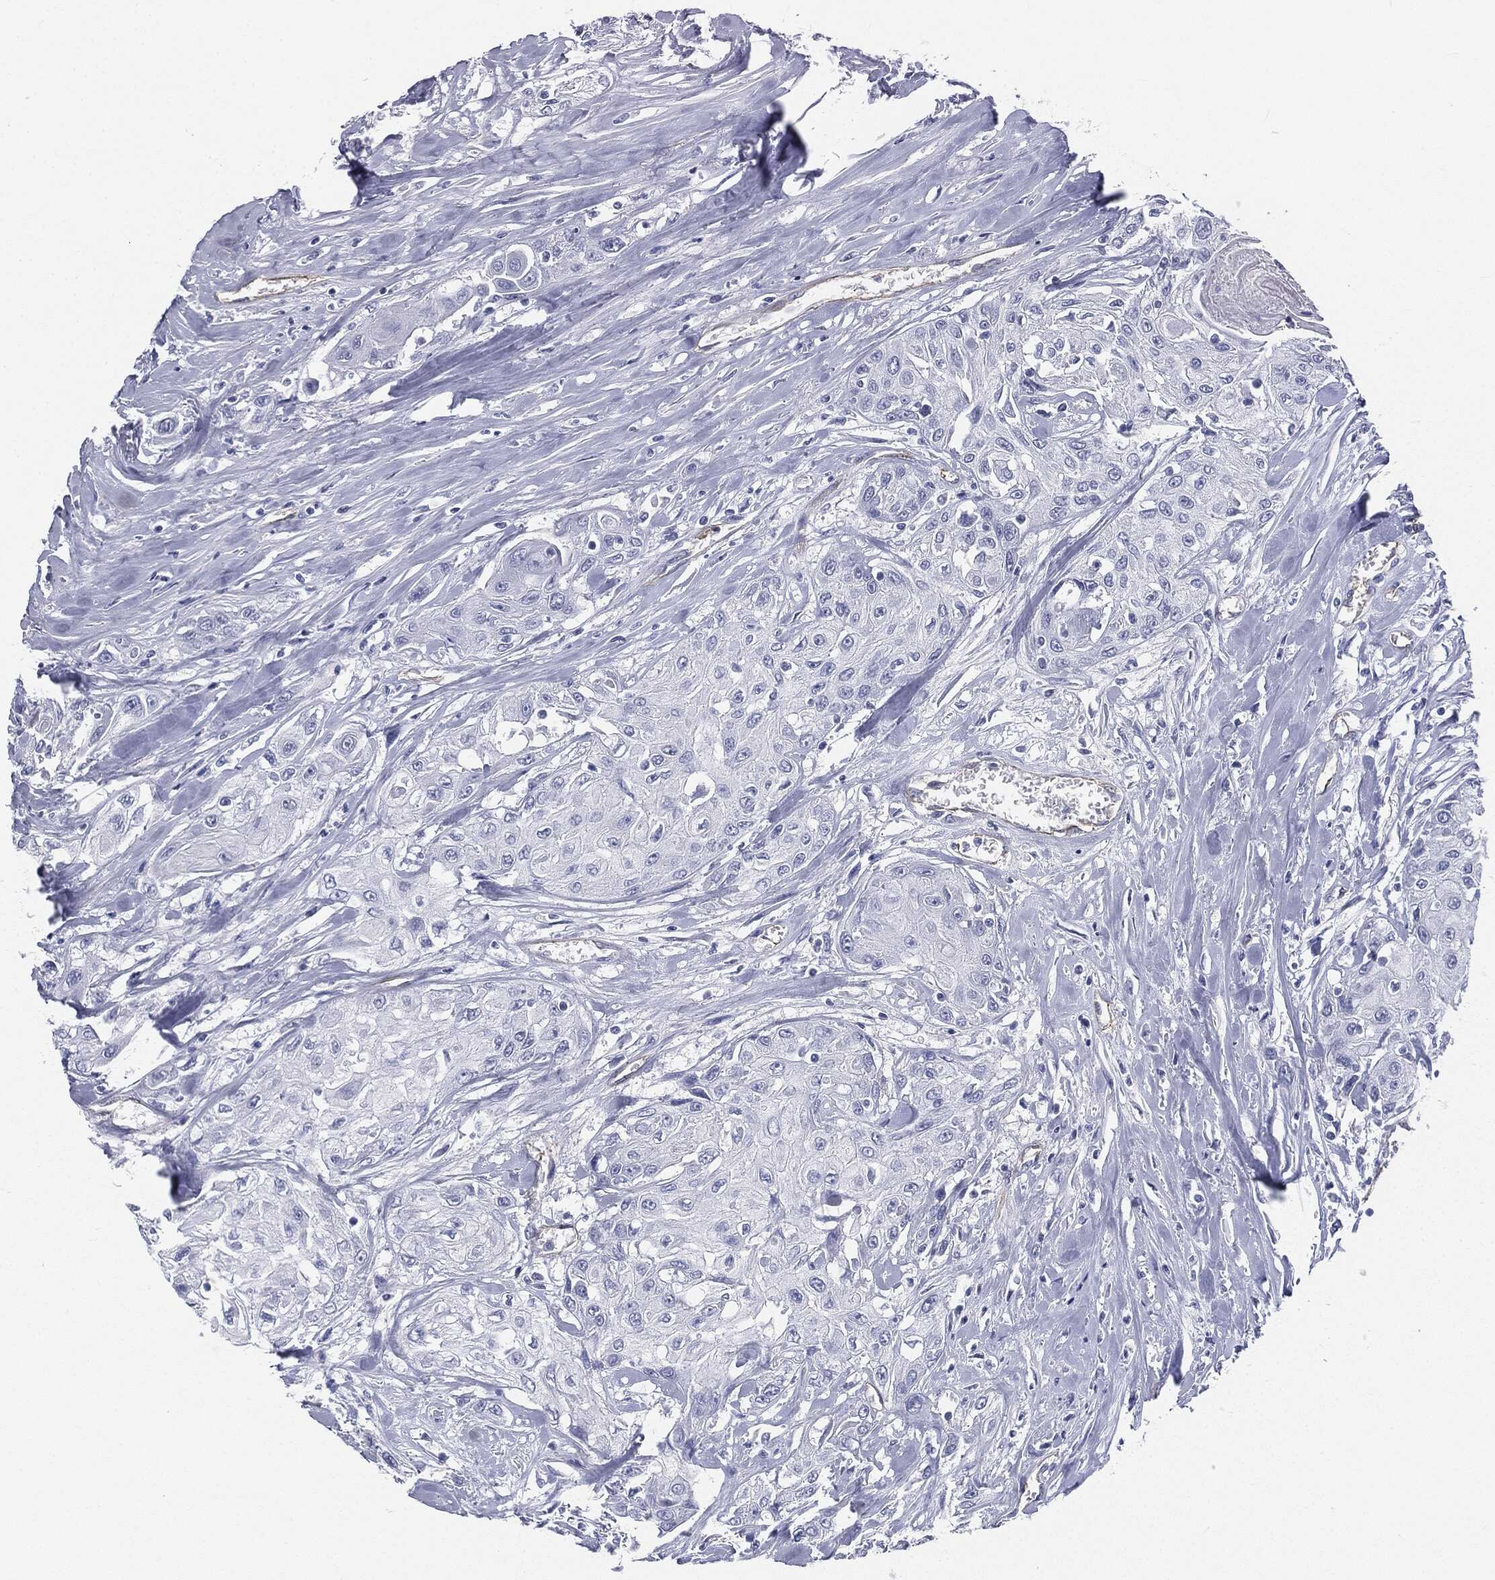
{"staining": {"intensity": "negative", "quantity": "none", "location": "none"}, "tissue": "head and neck cancer", "cell_type": "Tumor cells", "image_type": "cancer", "snomed": [{"axis": "morphology", "description": "Normal tissue, NOS"}, {"axis": "morphology", "description": "Squamous cell carcinoma, NOS"}, {"axis": "topography", "description": "Oral tissue"}, {"axis": "topography", "description": "Peripheral nerve tissue"}, {"axis": "topography", "description": "Head-Neck"}], "caption": "Immunohistochemistry (IHC) image of neoplastic tissue: human head and neck cancer stained with DAB (3,3'-diaminobenzidine) demonstrates no significant protein expression in tumor cells.", "gene": "MUC5AC", "patient": {"sex": "female", "age": 59}}